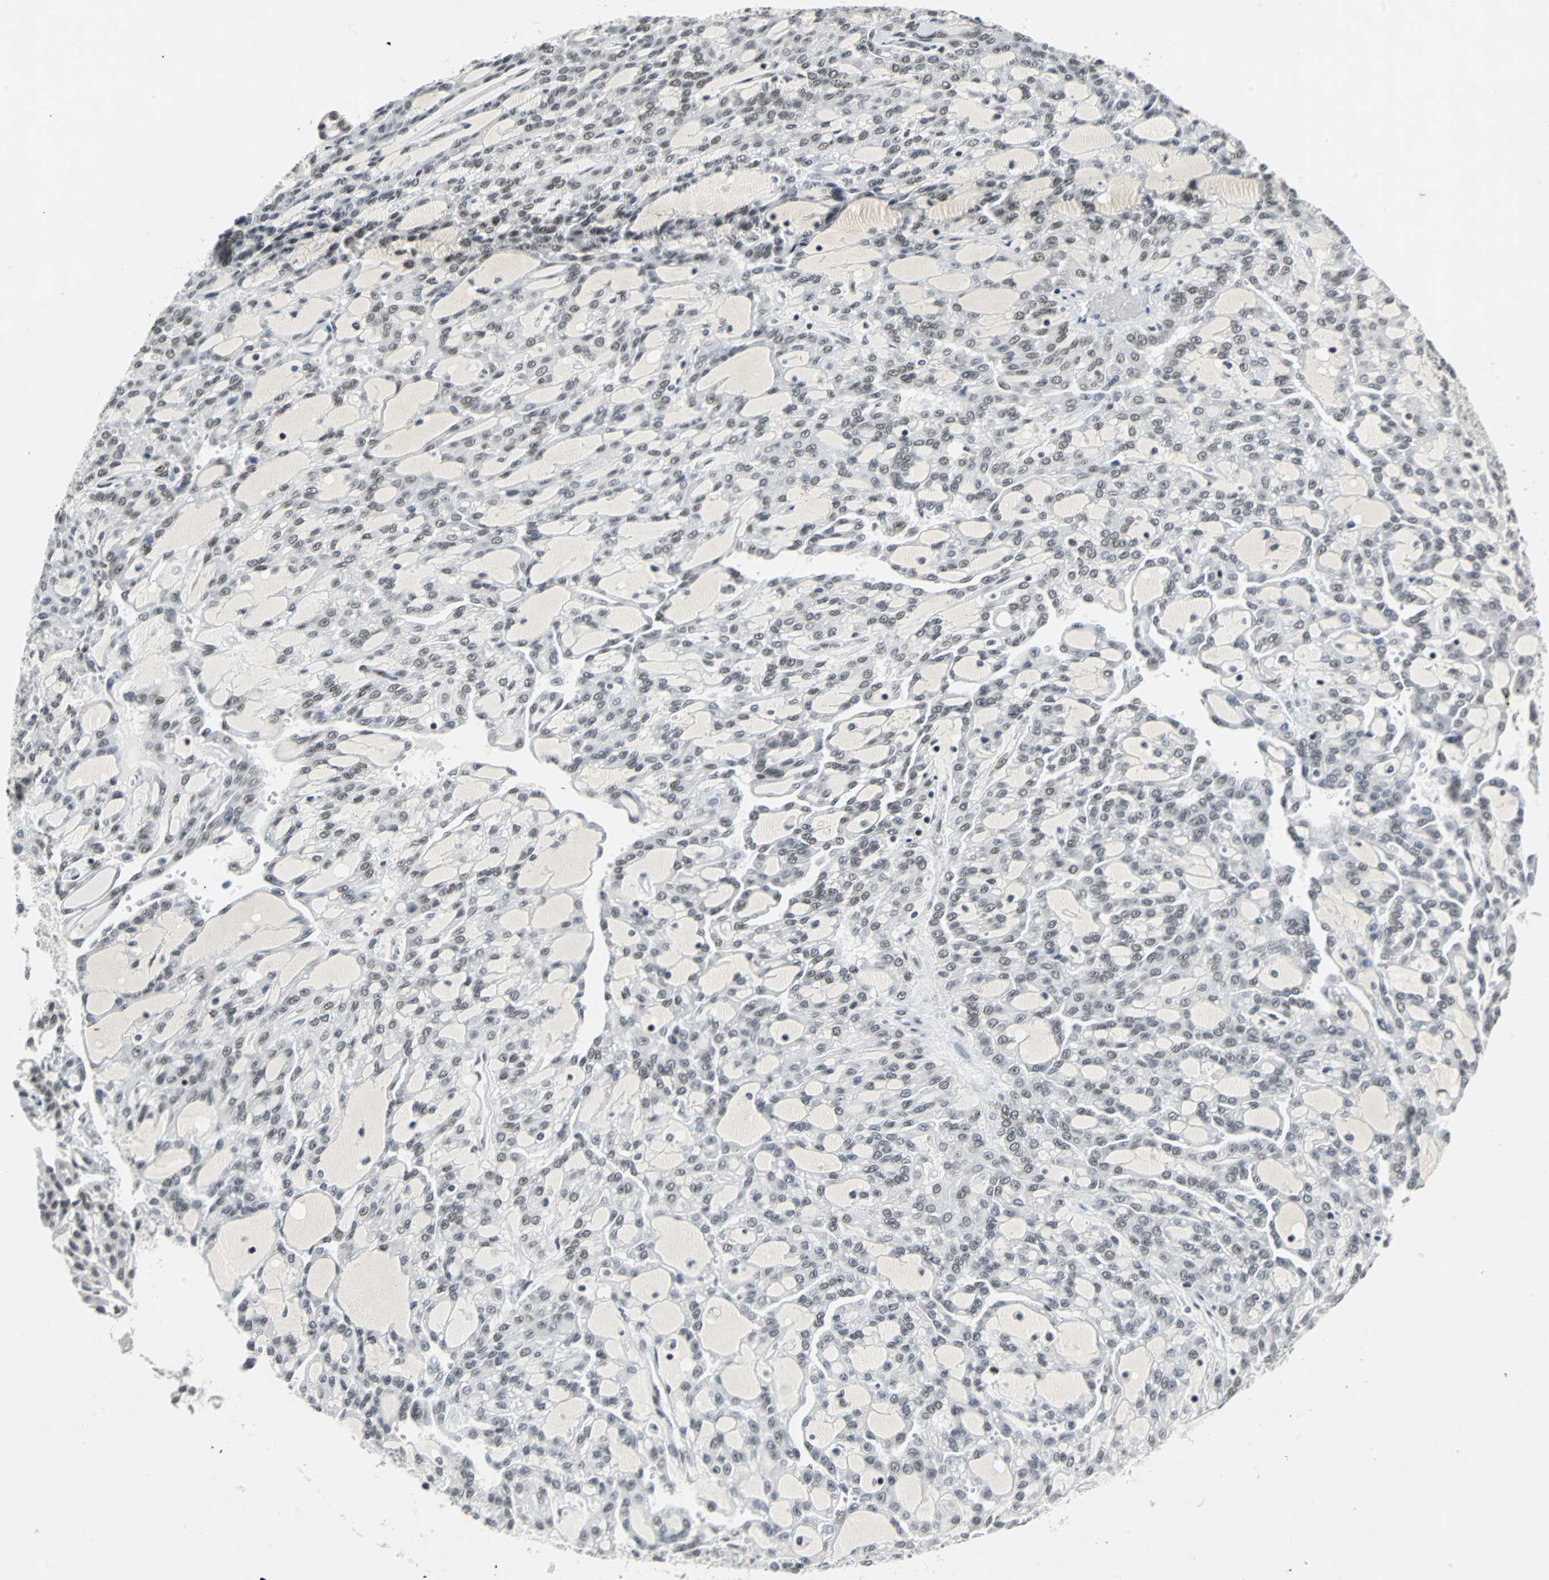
{"staining": {"intensity": "weak", "quantity": "25%-75%", "location": "nuclear"}, "tissue": "renal cancer", "cell_type": "Tumor cells", "image_type": "cancer", "snomed": [{"axis": "morphology", "description": "Adenocarcinoma, NOS"}, {"axis": "topography", "description": "Kidney"}], "caption": "Adenocarcinoma (renal) stained for a protein (brown) displays weak nuclear positive positivity in approximately 25%-75% of tumor cells.", "gene": "GATAD2A", "patient": {"sex": "male", "age": 63}}